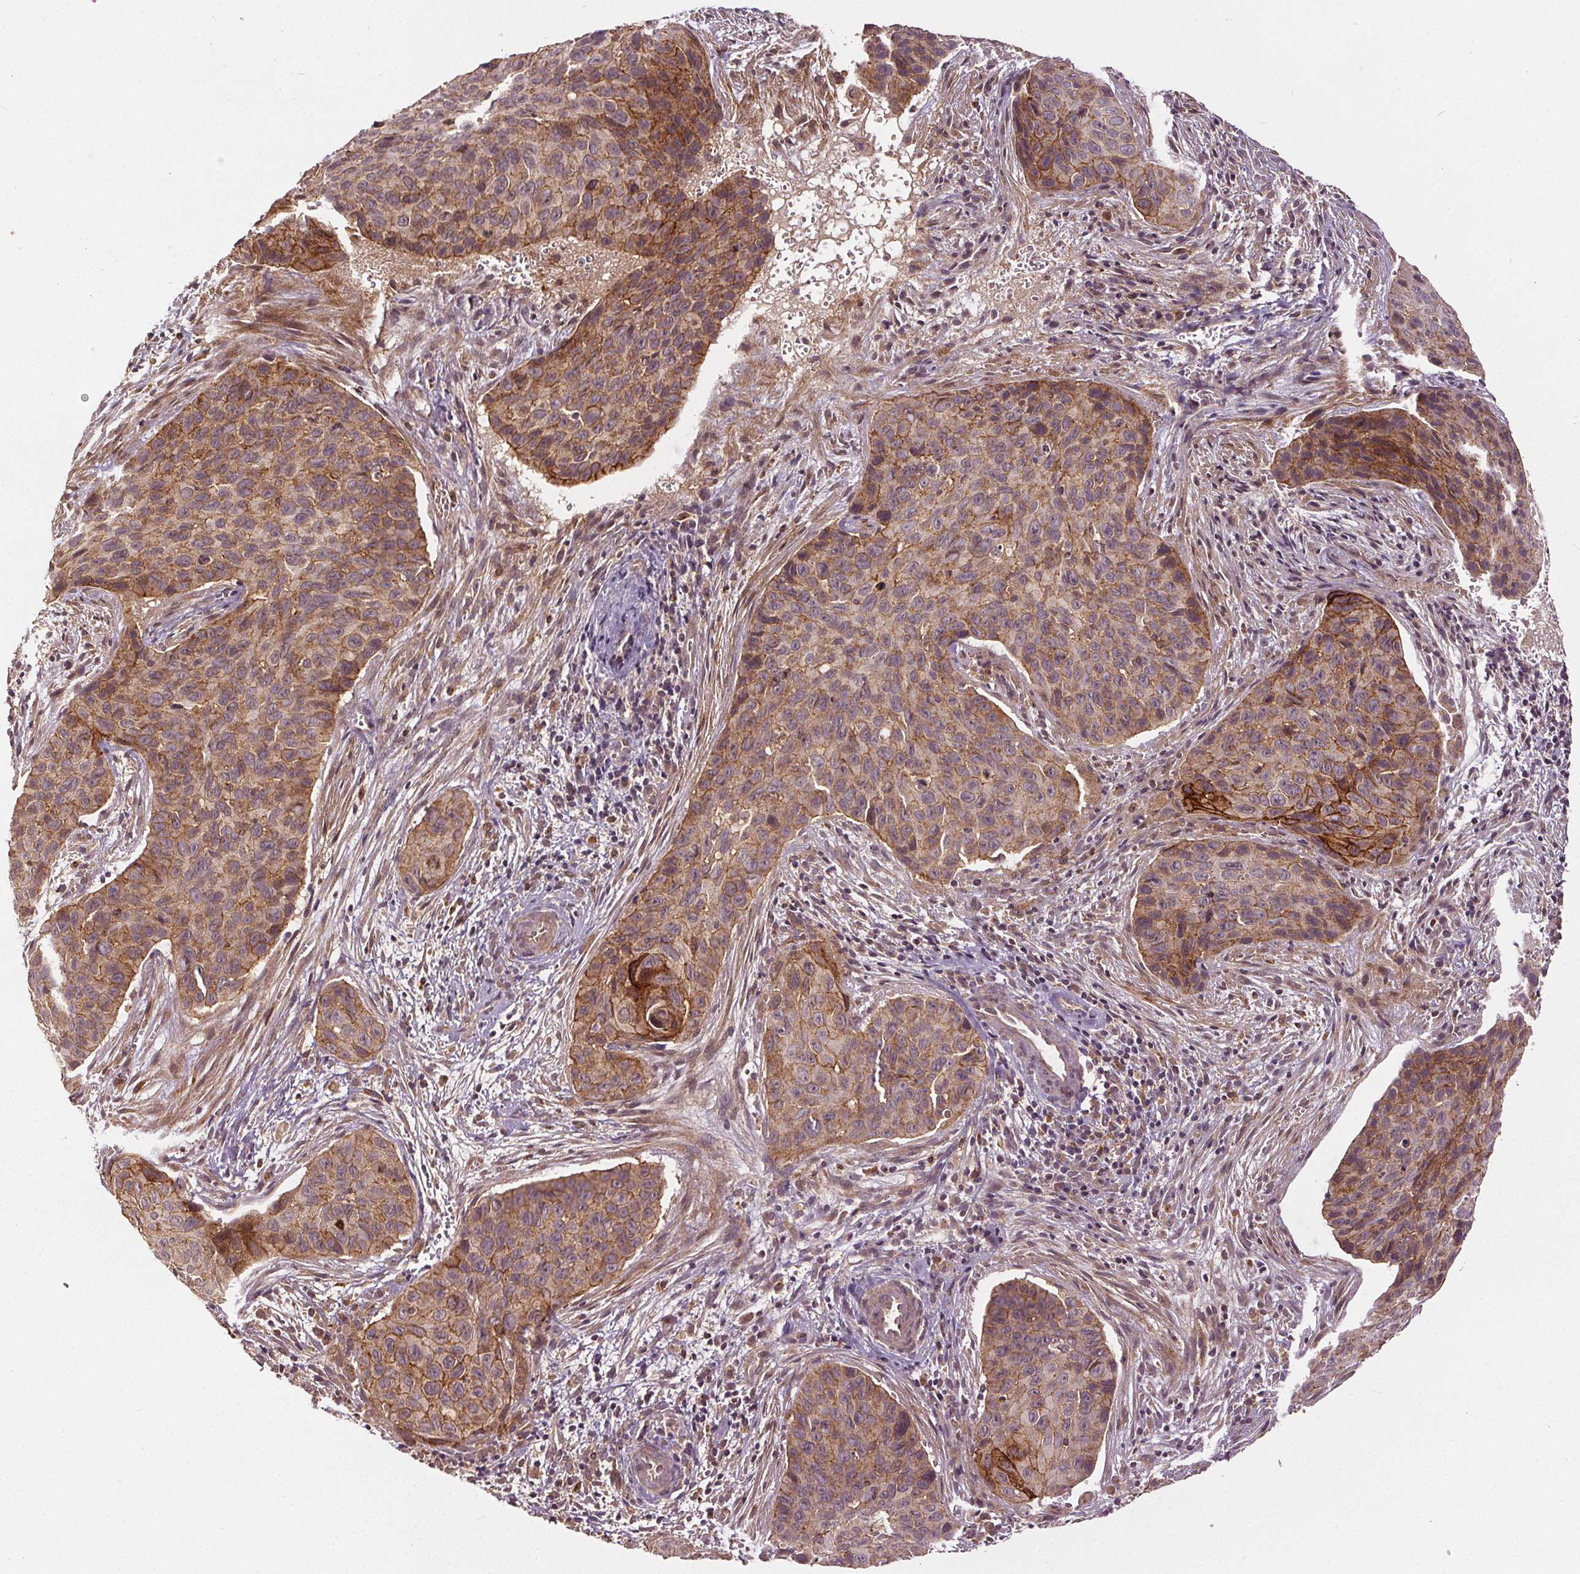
{"staining": {"intensity": "moderate", "quantity": "25%-75%", "location": "cytoplasmic/membranous"}, "tissue": "cervical cancer", "cell_type": "Tumor cells", "image_type": "cancer", "snomed": [{"axis": "morphology", "description": "Squamous cell carcinoma, NOS"}, {"axis": "topography", "description": "Cervix"}], "caption": "An IHC image of tumor tissue is shown. Protein staining in brown highlights moderate cytoplasmic/membranous positivity in cervical cancer within tumor cells. Immunohistochemistry stains the protein of interest in brown and the nuclei are stained blue.", "gene": "EPHB3", "patient": {"sex": "female", "age": 35}}